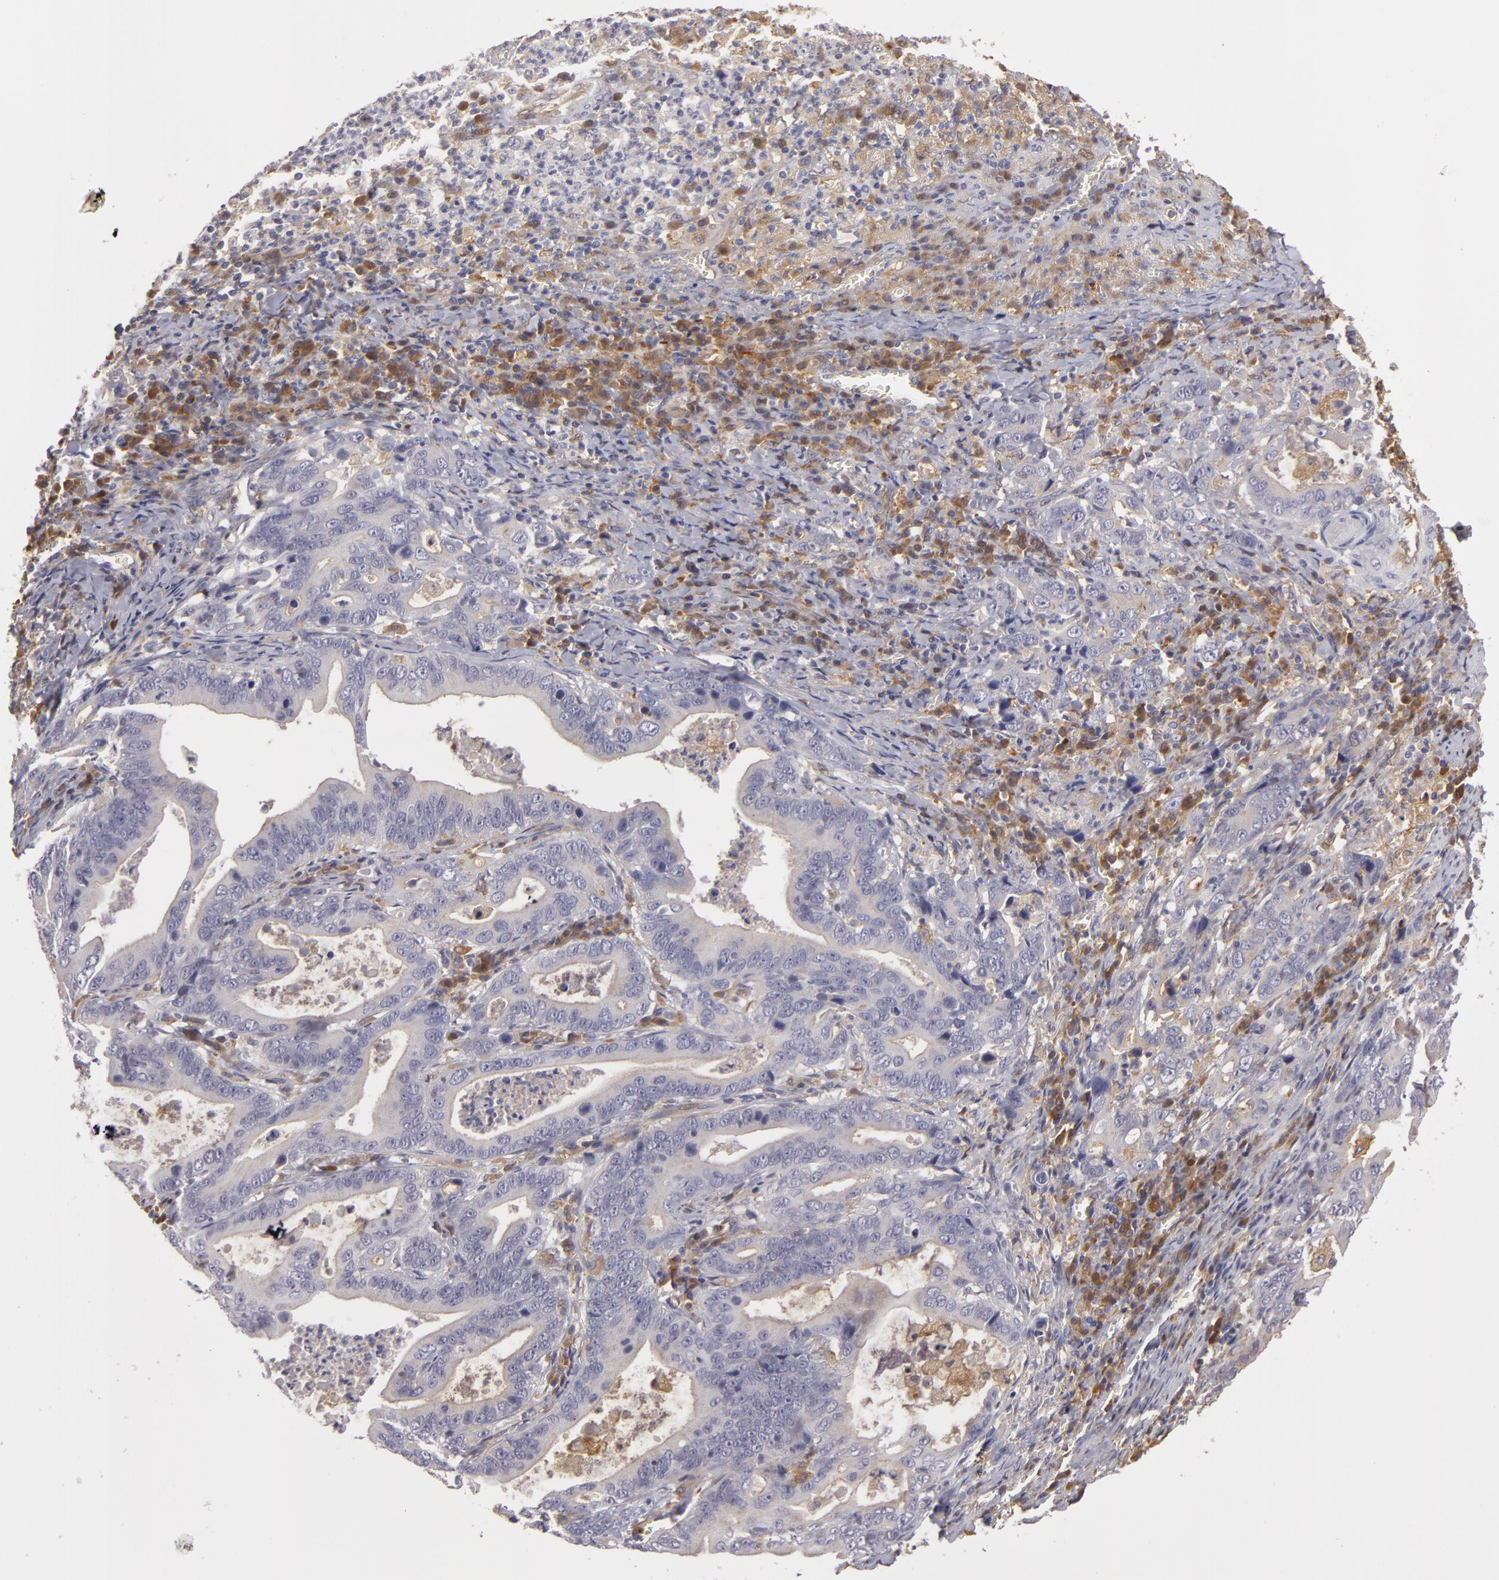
{"staining": {"intensity": "negative", "quantity": "none", "location": "none"}, "tissue": "stomach cancer", "cell_type": "Tumor cells", "image_type": "cancer", "snomed": [{"axis": "morphology", "description": "Adenocarcinoma, NOS"}, {"axis": "topography", "description": "Stomach, upper"}], "caption": "This is an IHC photomicrograph of stomach adenocarcinoma. There is no expression in tumor cells.", "gene": "ZNF229", "patient": {"sex": "male", "age": 63}}